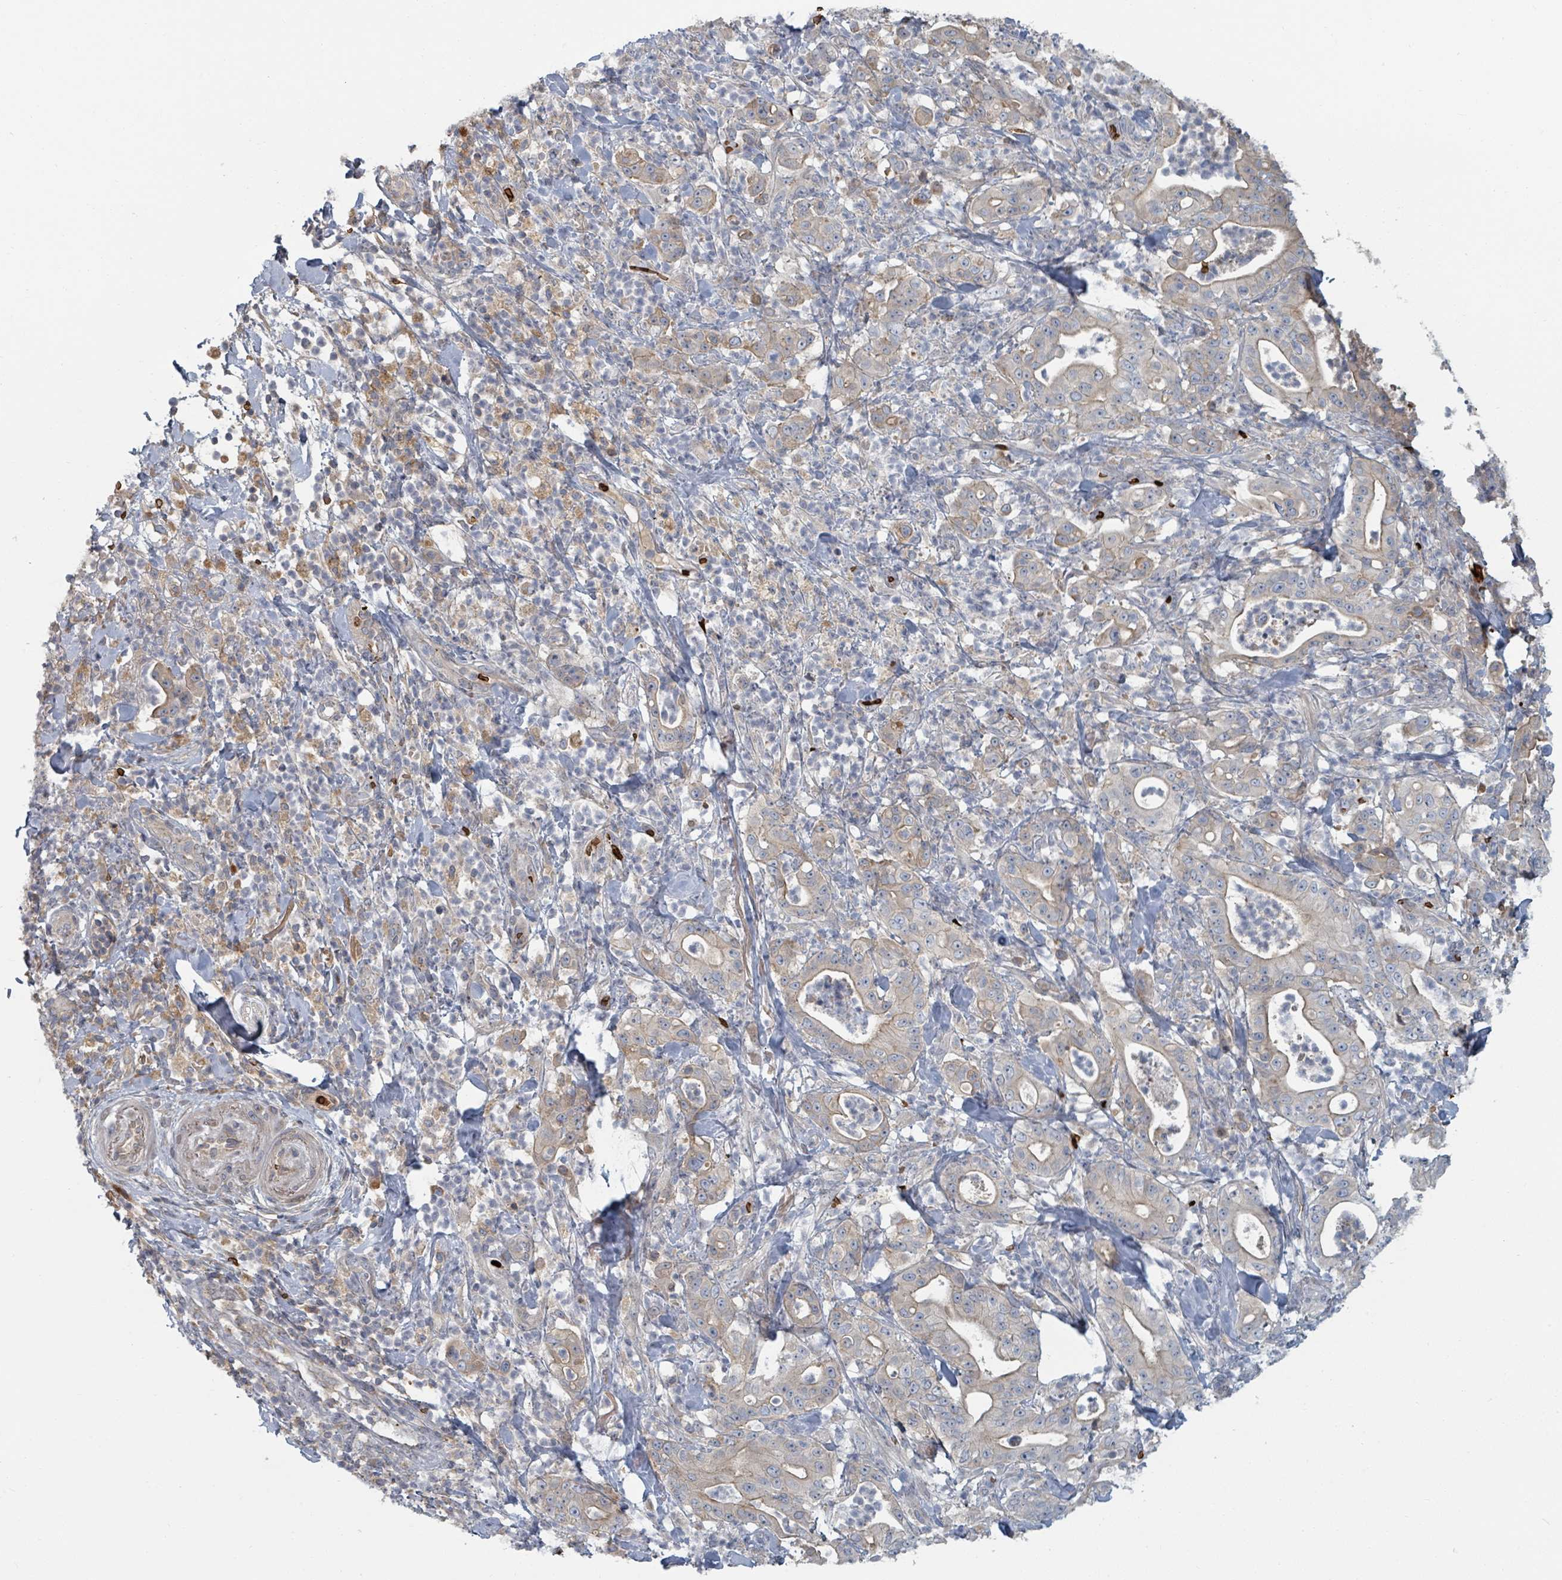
{"staining": {"intensity": "weak", "quantity": "25%-75%", "location": "cytoplasmic/membranous"}, "tissue": "pancreatic cancer", "cell_type": "Tumor cells", "image_type": "cancer", "snomed": [{"axis": "morphology", "description": "Adenocarcinoma, NOS"}, {"axis": "topography", "description": "Pancreas"}], "caption": "Immunohistochemistry (IHC) of adenocarcinoma (pancreatic) displays low levels of weak cytoplasmic/membranous positivity in approximately 25%-75% of tumor cells. (Stains: DAB (3,3'-diaminobenzidine) in brown, nuclei in blue, Microscopy: brightfield microscopy at high magnification).", "gene": "TRPC4AP", "patient": {"sex": "male", "age": 71}}